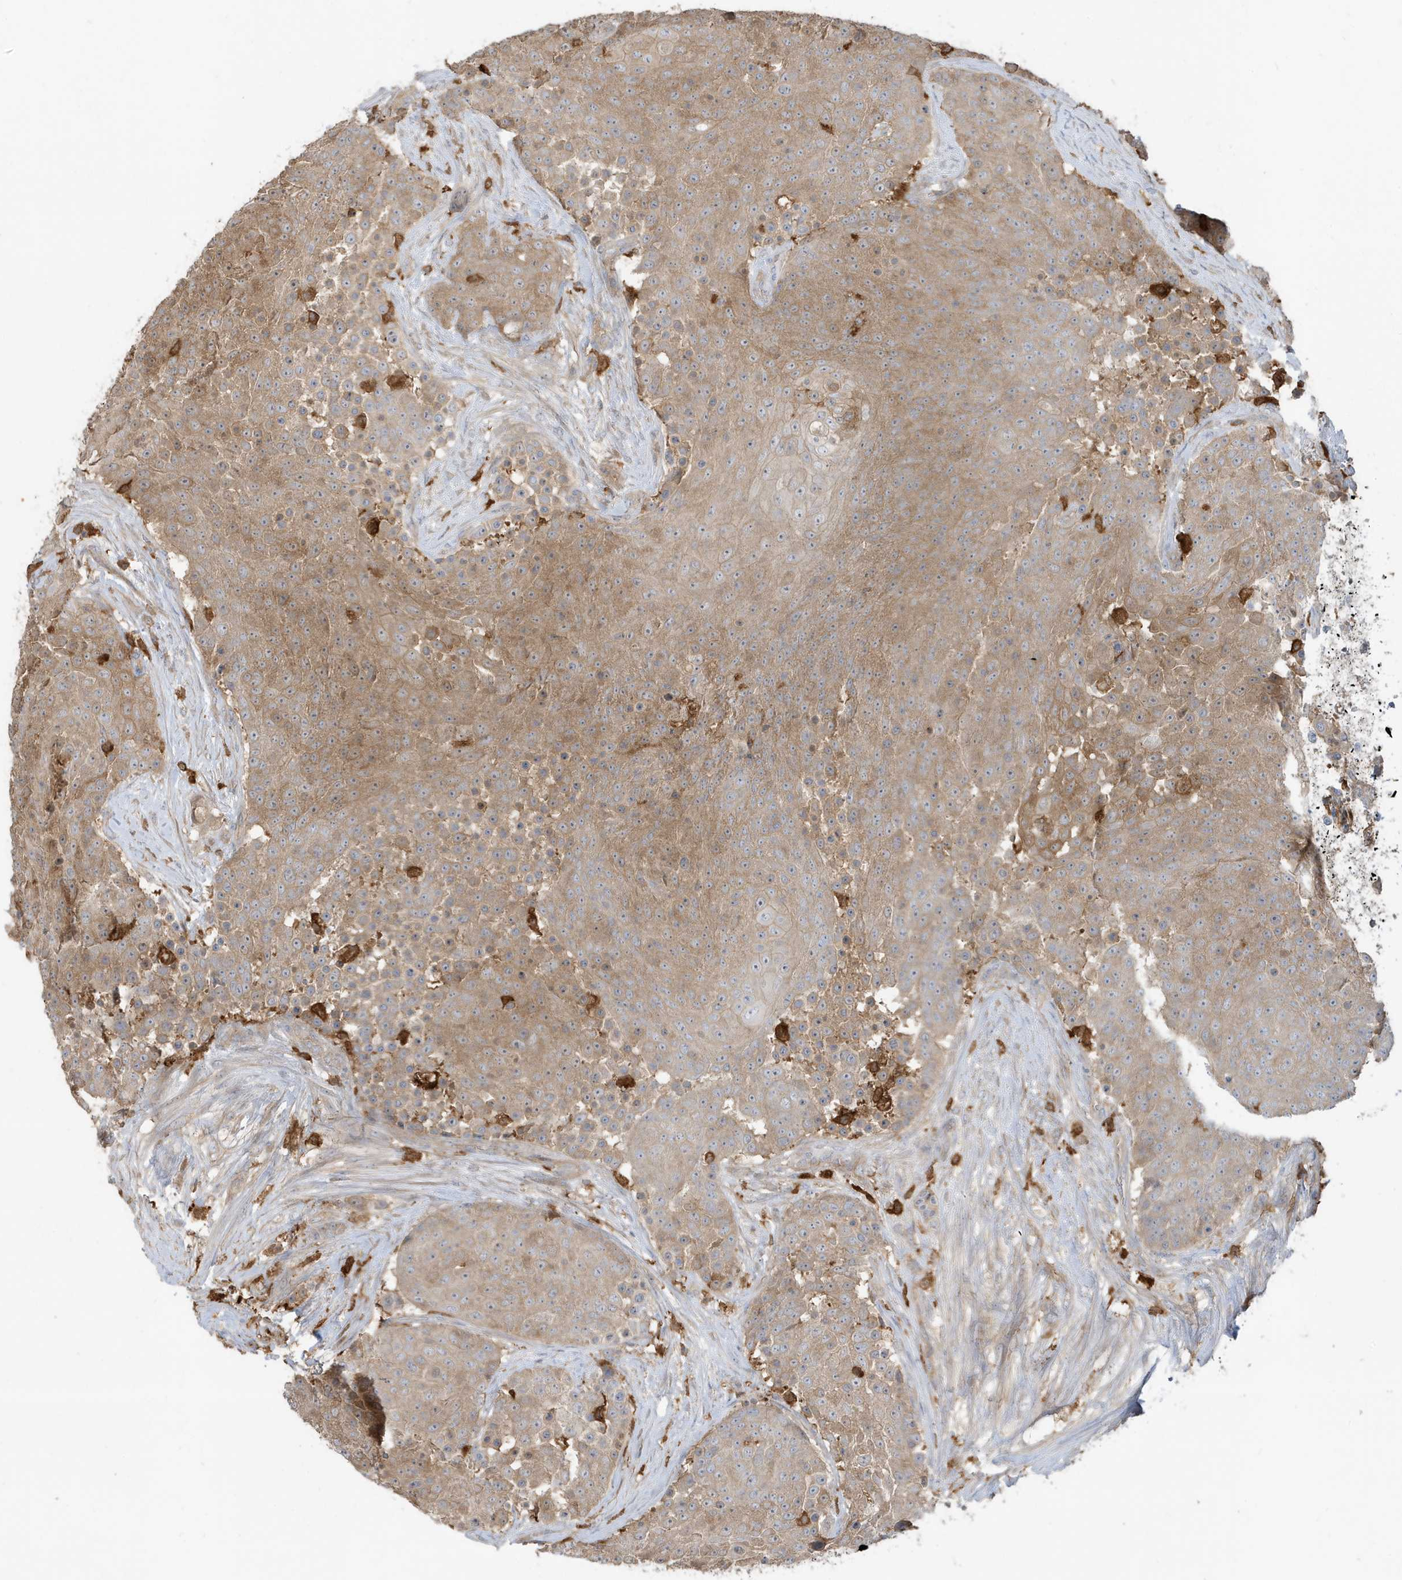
{"staining": {"intensity": "moderate", "quantity": "25%-75%", "location": "cytoplasmic/membranous"}, "tissue": "urothelial cancer", "cell_type": "Tumor cells", "image_type": "cancer", "snomed": [{"axis": "morphology", "description": "Urothelial carcinoma, High grade"}, {"axis": "topography", "description": "Urinary bladder"}], "caption": "Urothelial cancer stained with a brown dye shows moderate cytoplasmic/membranous positive expression in about 25%-75% of tumor cells.", "gene": "ABTB1", "patient": {"sex": "female", "age": 63}}